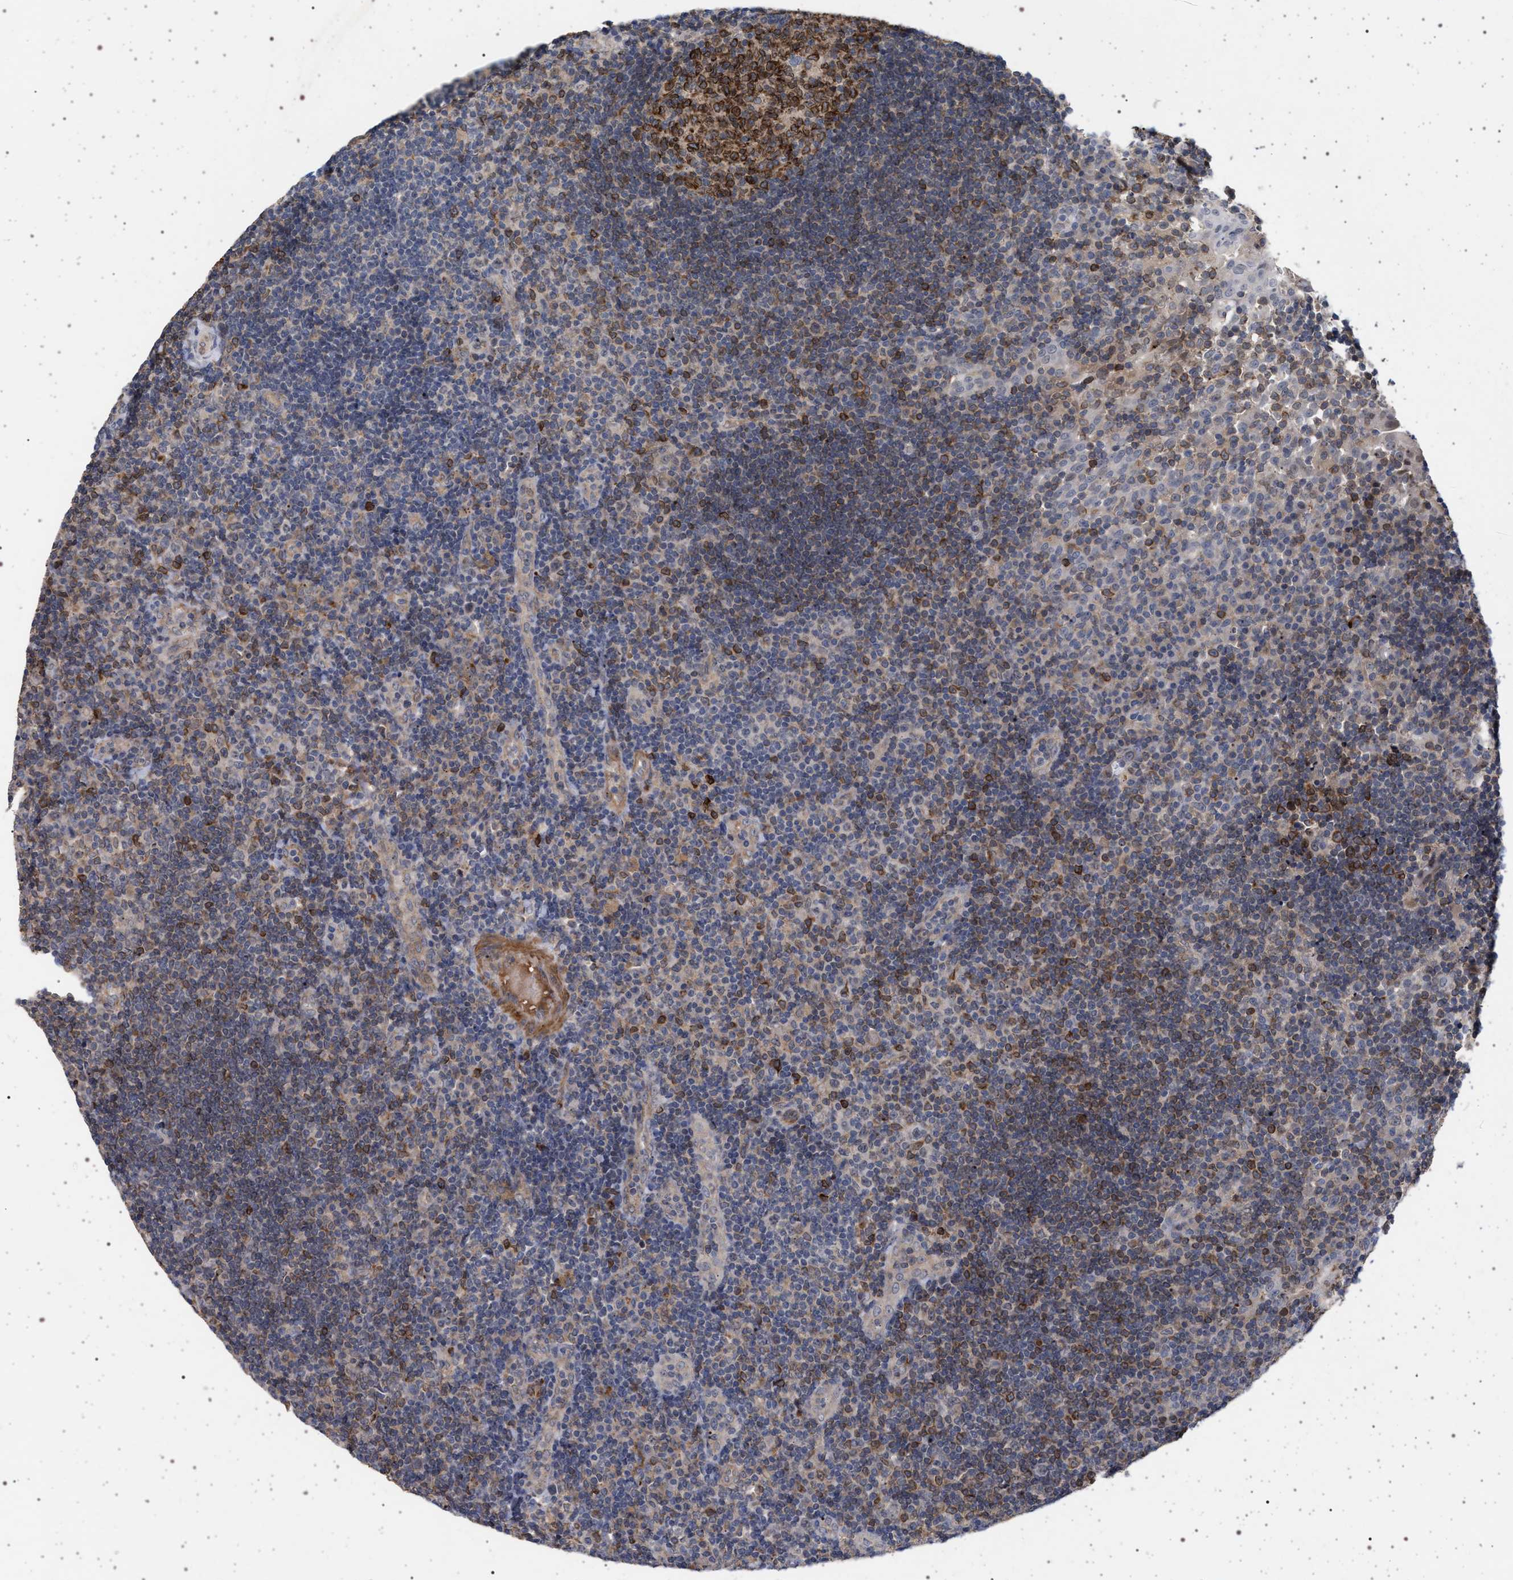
{"staining": {"intensity": "strong", "quantity": ">75%", "location": "cytoplasmic/membranous"}, "tissue": "tonsil", "cell_type": "Germinal center cells", "image_type": "normal", "snomed": [{"axis": "morphology", "description": "Normal tissue, NOS"}, {"axis": "topography", "description": "Tonsil"}], "caption": "An image of human tonsil stained for a protein exhibits strong cytoplasmic/membranous brown staining in germinal center cells. The staining was performed using DAB (3,3'-diaminobenzidine), with brown indicating positive protein expression. Nuclei are stained blue with hematoxylin.", "gene": "RBM48", "patient": {"sex": "female", "age": 40}}